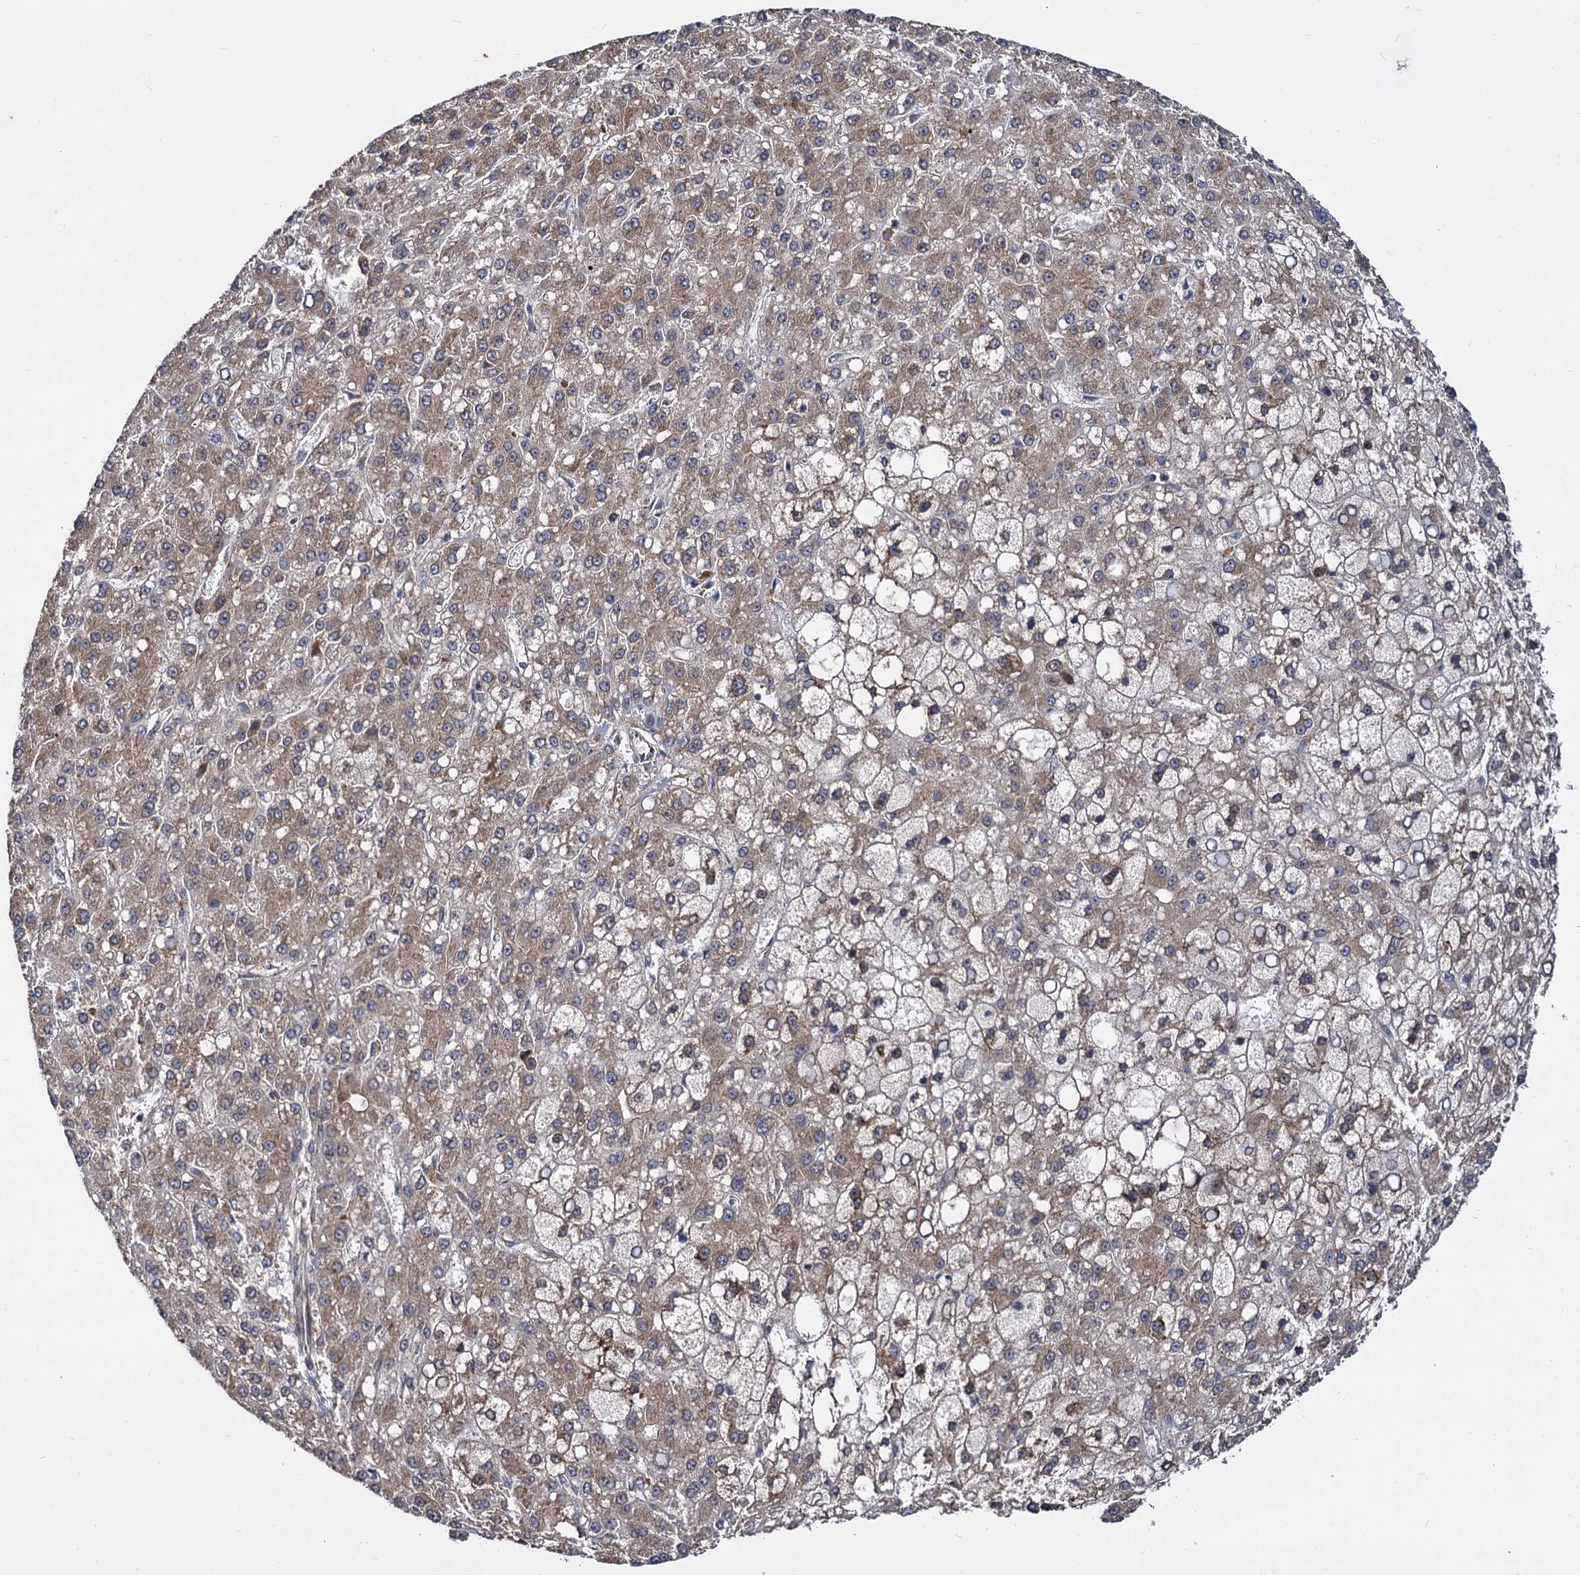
{"staining": {"intensity": "weak", "quantity": ">75%", "location": "cytoplasmic/membranous"}, "tissue": "liver cancer", "cell_type": "Tumor cells", "image_type": "cancer", "snomed": [{"axis": "morphology", "description": "Carcinoma, Hepatocellular, NOS"}, {"axis": "topography", "description": "Liver"}], "caption": "This photomicrograph reveals liver hepatocellular carcinoma stained with immunohistochemistry (IHC) to label a protein in brown. The cytoplasmic/membranous of tumor cells show weak positivity for the protein. Nuclei are counter-stained blue.", "gene": "INPPL1", "patient": {"sex": "male", "age": 67}}